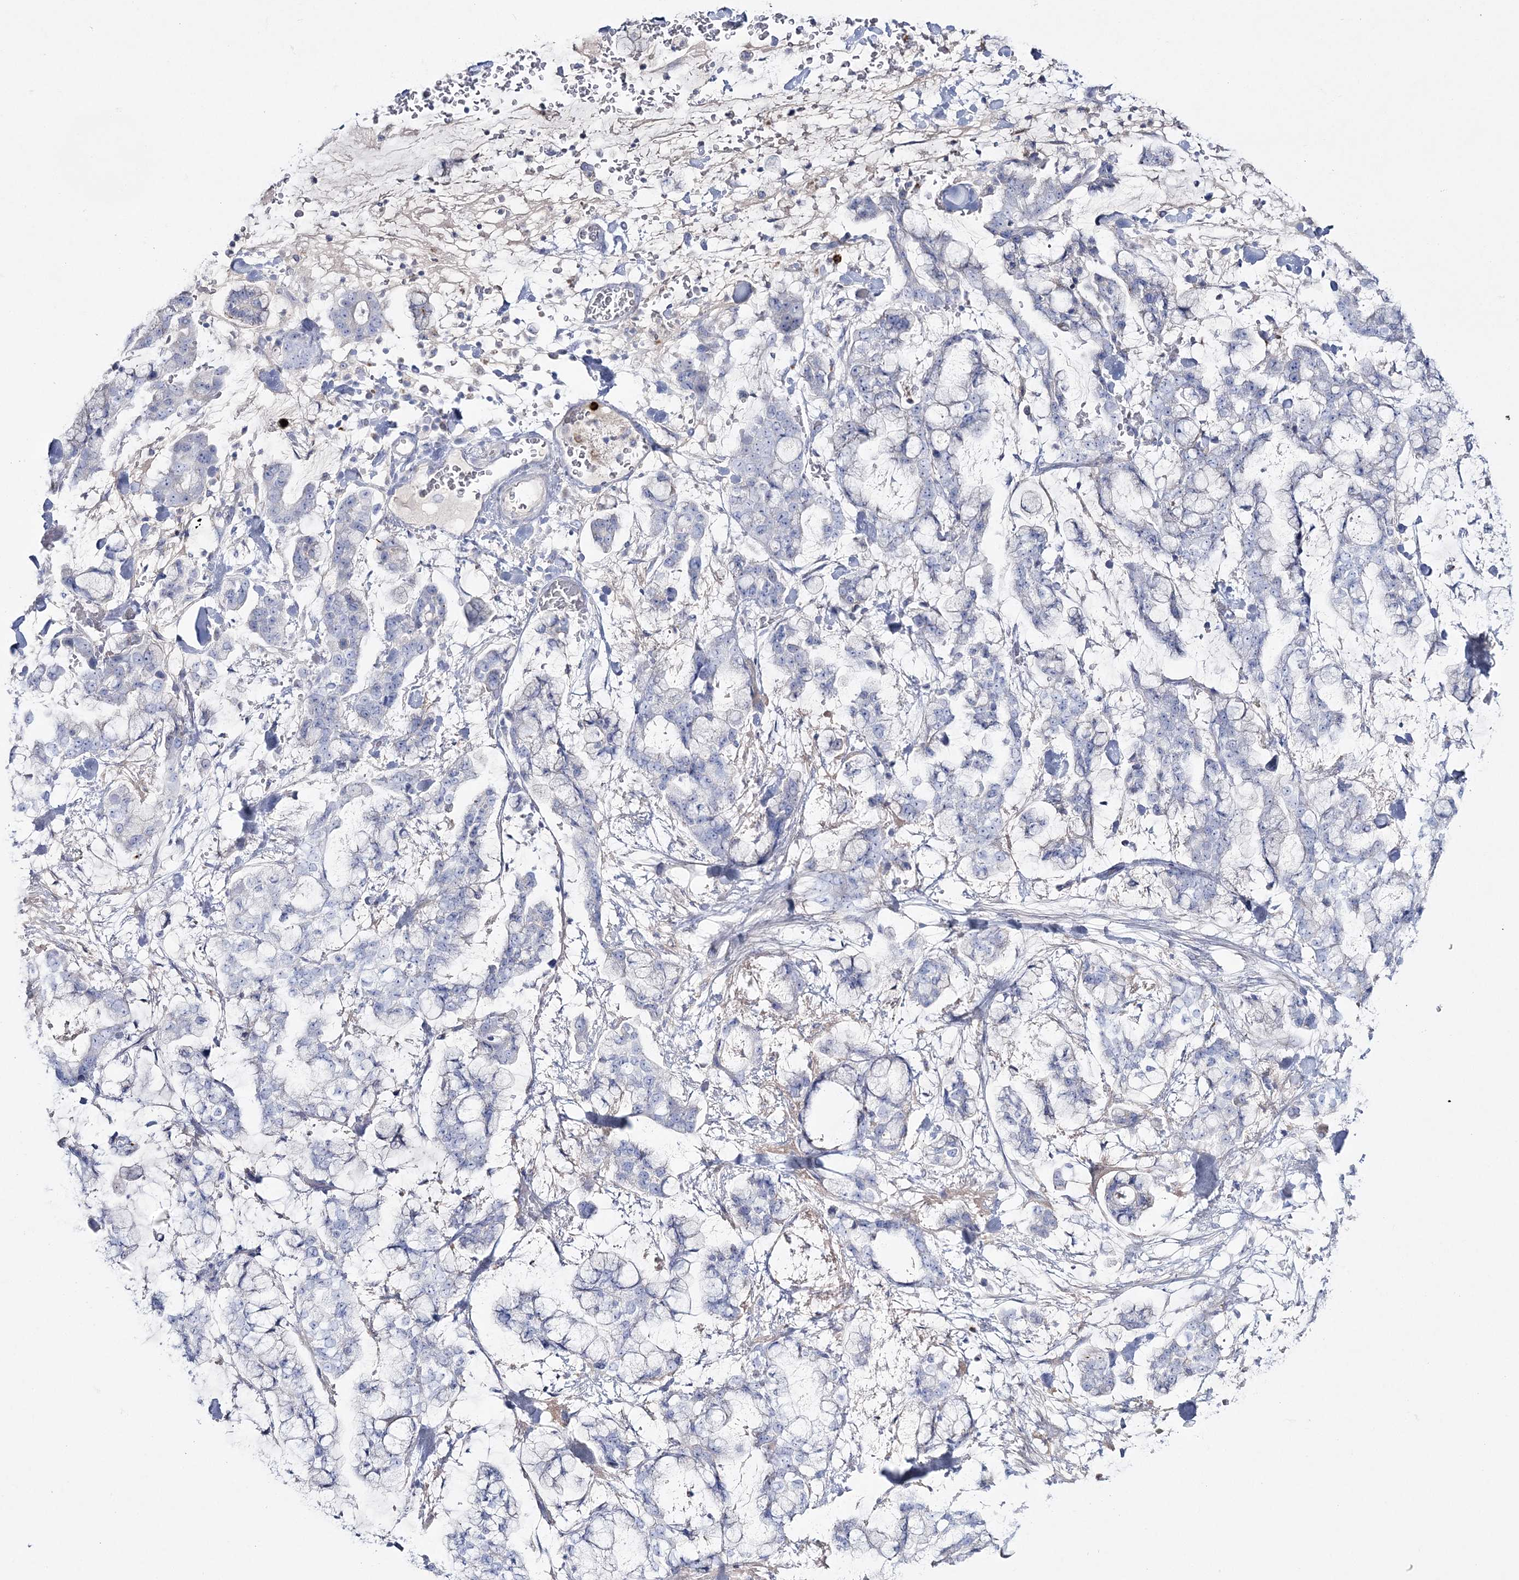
{"staining": {"intensity": "negative", "quantity": "none", "location": "none"}, "tissue": "stomach cancer", "cell_type": "Tumor cells", "image_type": "cancer", "snomed": [{"axis": "morphology", "description": "Normal tissue, NOS"}, {"axis": "morphology", "description": "Adenocarcinoma, NOS"}, {"axis": "topography", "description": "Stomach, upper"}, {"axis": "topography", "description": "Stomach"}], "caption": "This is an immunohistochemistry (IHC) micrograph of human stomach cancer (adenocarcinoma). There is no expression in tumor cells.", "gene": "WDSUB1", "patient": {"sex": "male", "age": 76}}